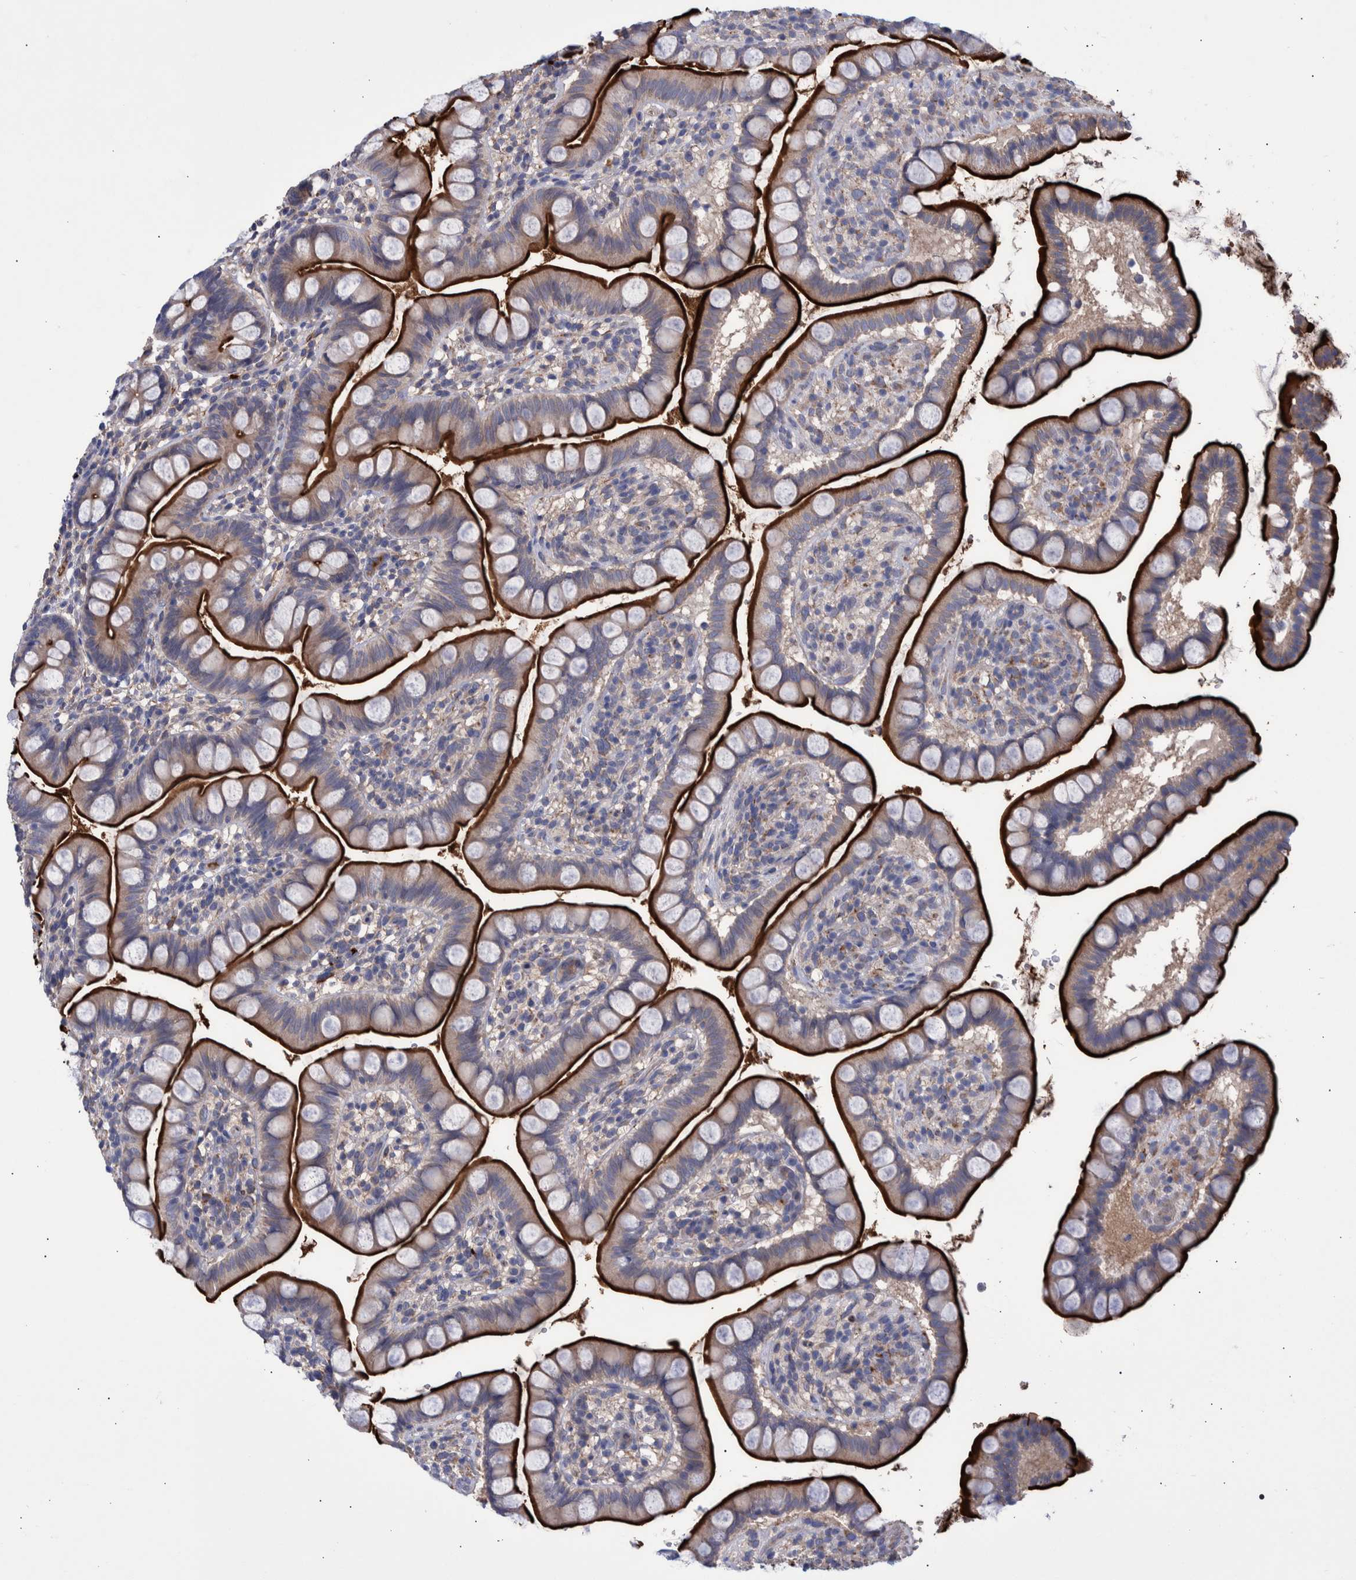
{"staining": {"intensity": "strong", "quantity": ">75%", "location": "cytoplasmic/membranous"}, "tissue": "small intestine", "cell_type": "Glandular cells", "image_type": "normal", "snomed": [{"axis": "morphology", "description": "Normal tissue, NOS"}, {"axis": "topography", "description": "Small intestine"}], "caption": "Immunohistochemistry (DAB) staining of normal human small intestine displays strong cytoplasmic/membranous protein expression in about >75% of glandular cells.", "gene": "DLL4", "patient": {"sex": "female", "age": 84}}